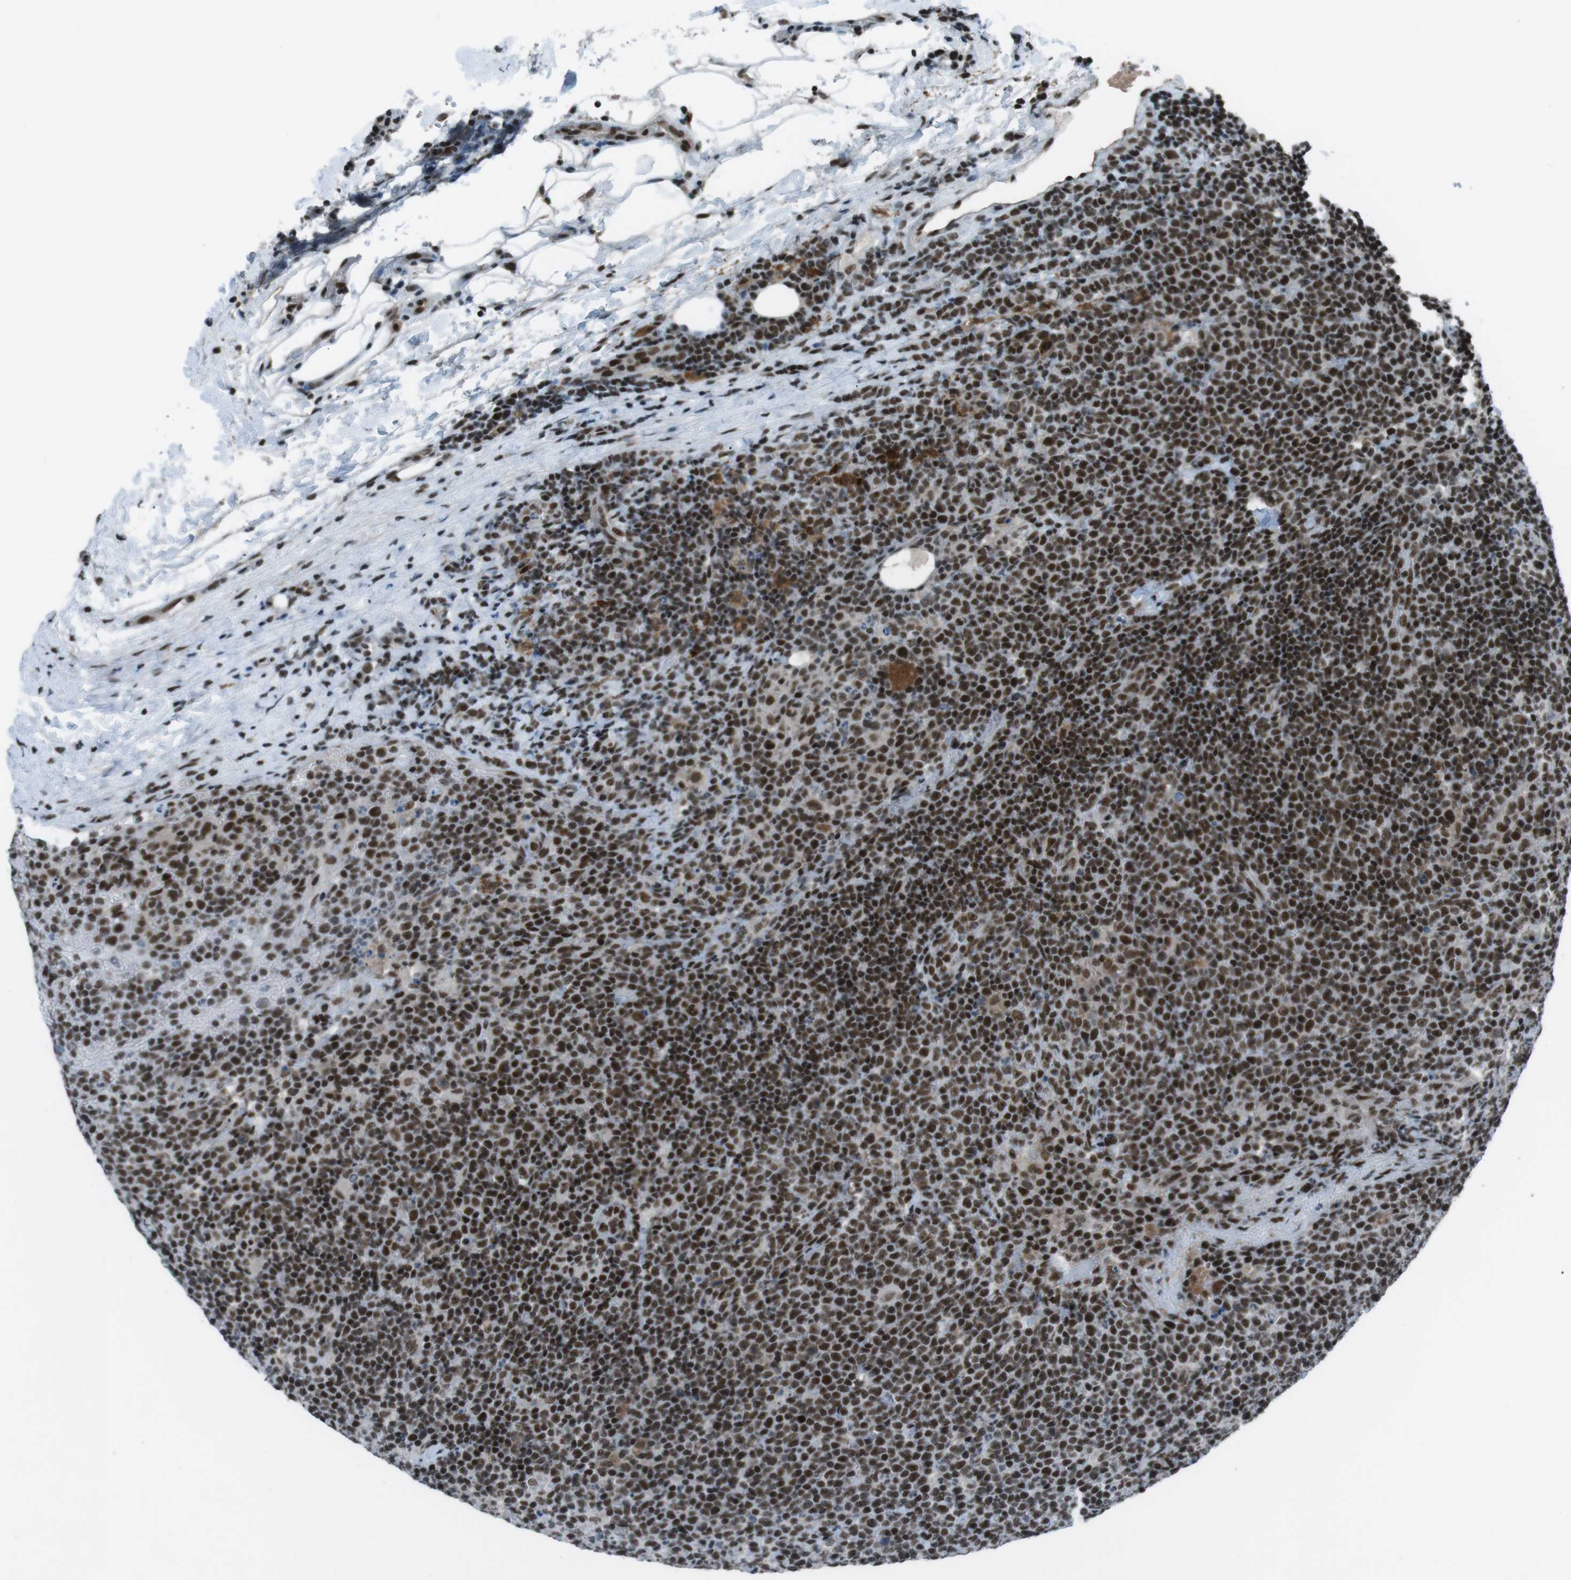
{"staining": {"intensity": "strong", "quantity": ">75%", "location": "nuclear"}, "tissue": "lymphoma", "cell_type": "Tumor cells", "image_type": "cancer", "snomed": [{"axis": "morphology", "description": "Malignant lymphoma, non-Hodgkin's type, High grade"}, {"axis": "topography", "description": "Lymph node"}], "caption": "Strong nuclear expression for a protein is present in approximately >75% of tumor cells of high-grade malignant lymphoma, non-Hodgkin's type using immunohistochemistry (IHC).", "gene": "TAF1", "patient": {"sex": "male", "age": 61}}